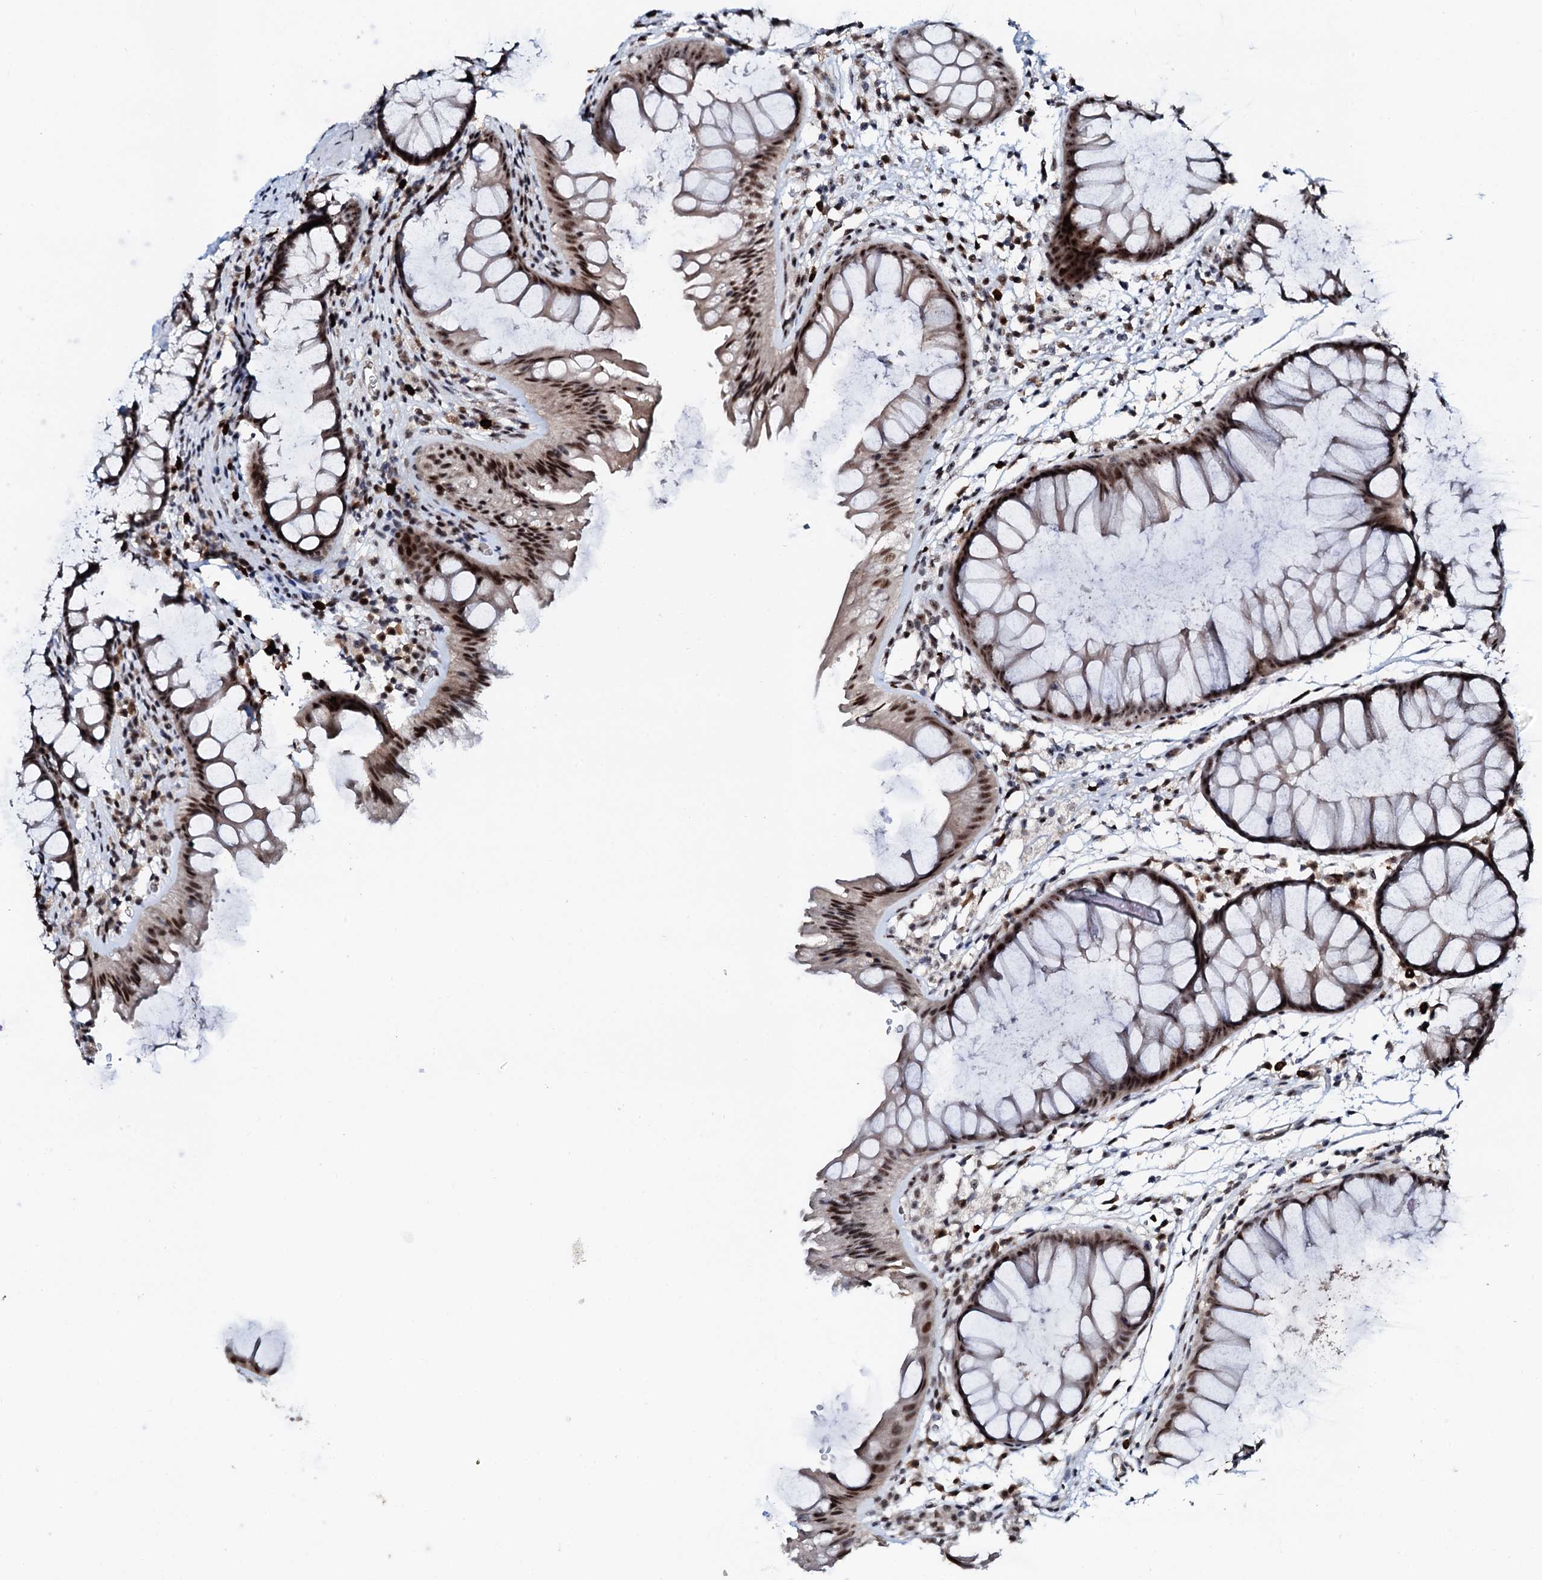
{"staining": {"intensity": "moderate", "quantity": ">75%", "location": "nuclear"}, "tissue": "colon", "cell_type": "Glandular cells", "image_type": "normal", "snomed": [{"axis": "morphology", "description": "Normal tissue, NOS"}, {"axis": "topography", "description": "Colon"}], "caption": "Immunohistochemistry of unremarkable colon displays medium levels of moderate nuclear positivity in approximately >75% of glandular cells.", "gene": "NEUROG3", "patient": {"sex": "female", "age": 62}}